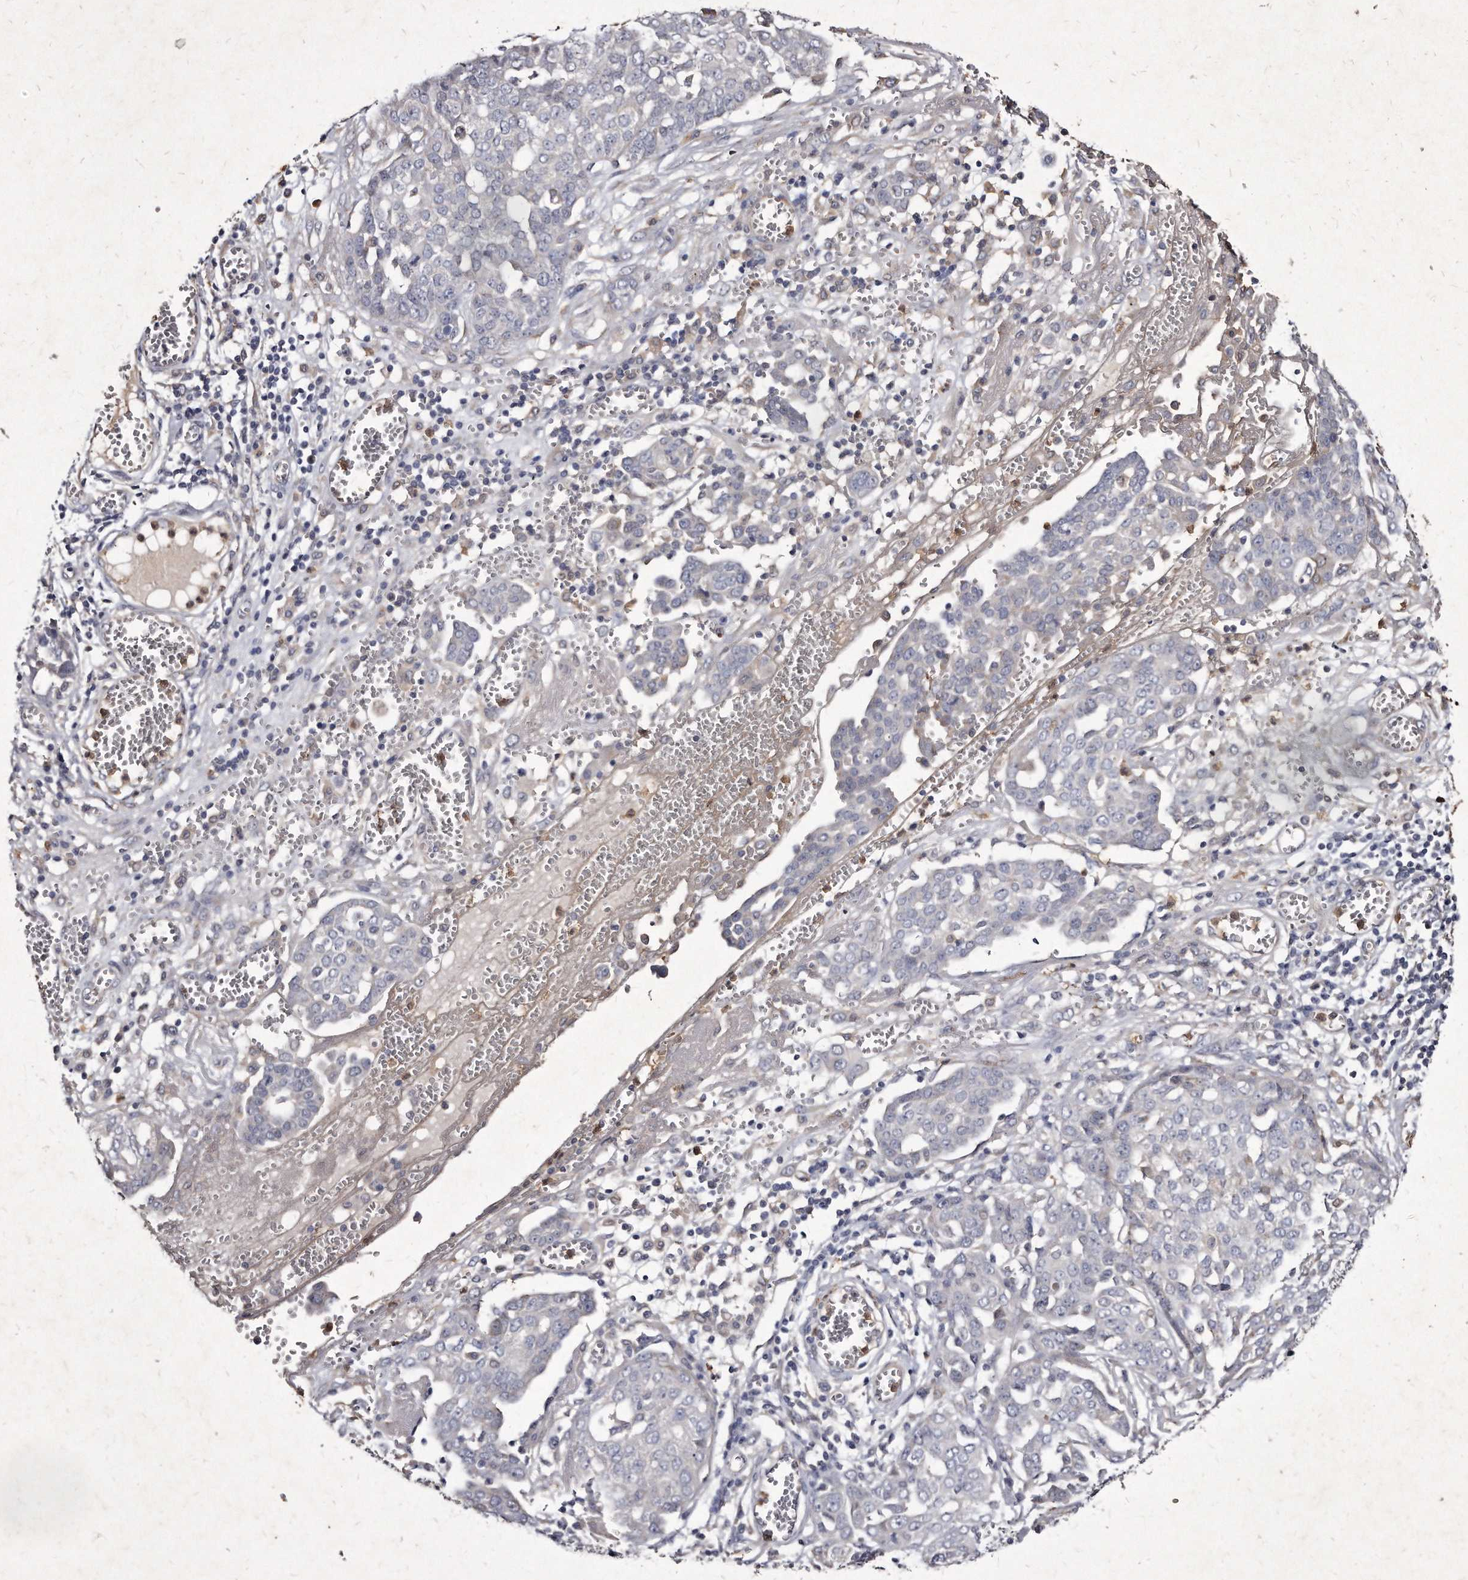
{"staining": {"intensity": "negative", "quantity": "none", "location": "none"}, "tissue": "ovarian cancer", "cell_type": "Tumor cells", "image_type": "cancer", "snomed": [{"axis": "morphology", "description": "Cystadenocarcinoma, serous, NOS"}, {"axis": "topography", "description": "Soft tissue"}, {"axis": "topography", "description": "Ovary"}], "caption": "Immunohistochemistry (IHC) image of ovarian cancer stained for a protein (brown), which shows no staining in tumor cells. The staining is performed using DAB (3,3'-diaminobenzidine) brown chromogen with nuclei counter-stained in using hematoxylin.", "gene": "KLHDC3", "patient": {"sex": "female", "age": 57}}